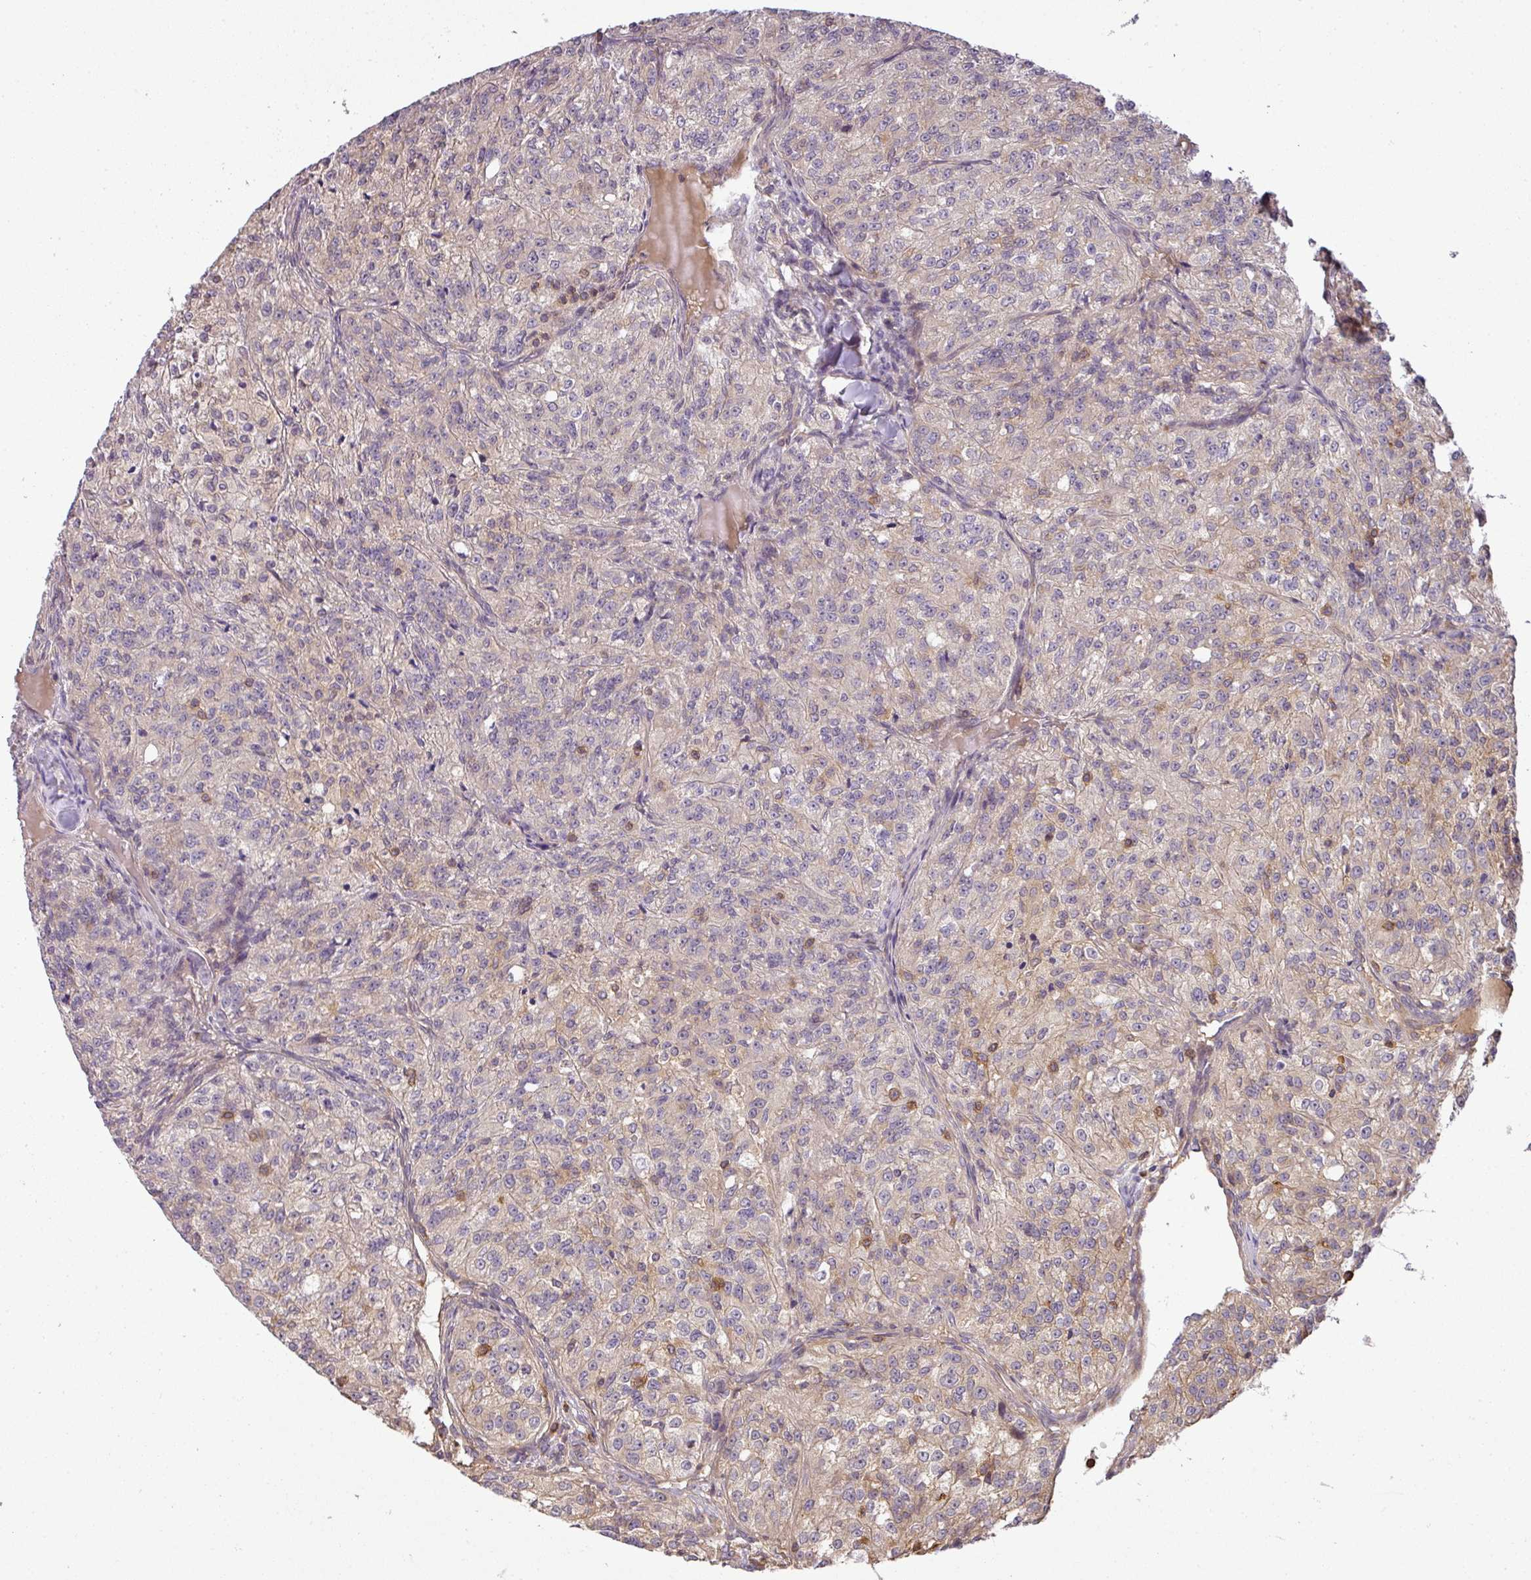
{"staining": {"intensity": "negative", "quantity": "none", "location": "none"}, "tissue": "renal cancer", "cell_type": "Tumor cells", "image_type": "cancer", "snomed": [{"axis": "morphology", "description": "Adenocarcinoma, NOS"}, {"axis": "topography", "description": "Kidney"}], "caption": "DAB (3,3'-diaminobenzidine) immunohistochemical staining of renal adenocarcinoma reveals no significant staining in tumor cells.", "gene": "TCL1B", "patient": {"sex": "female", "age": 63}}